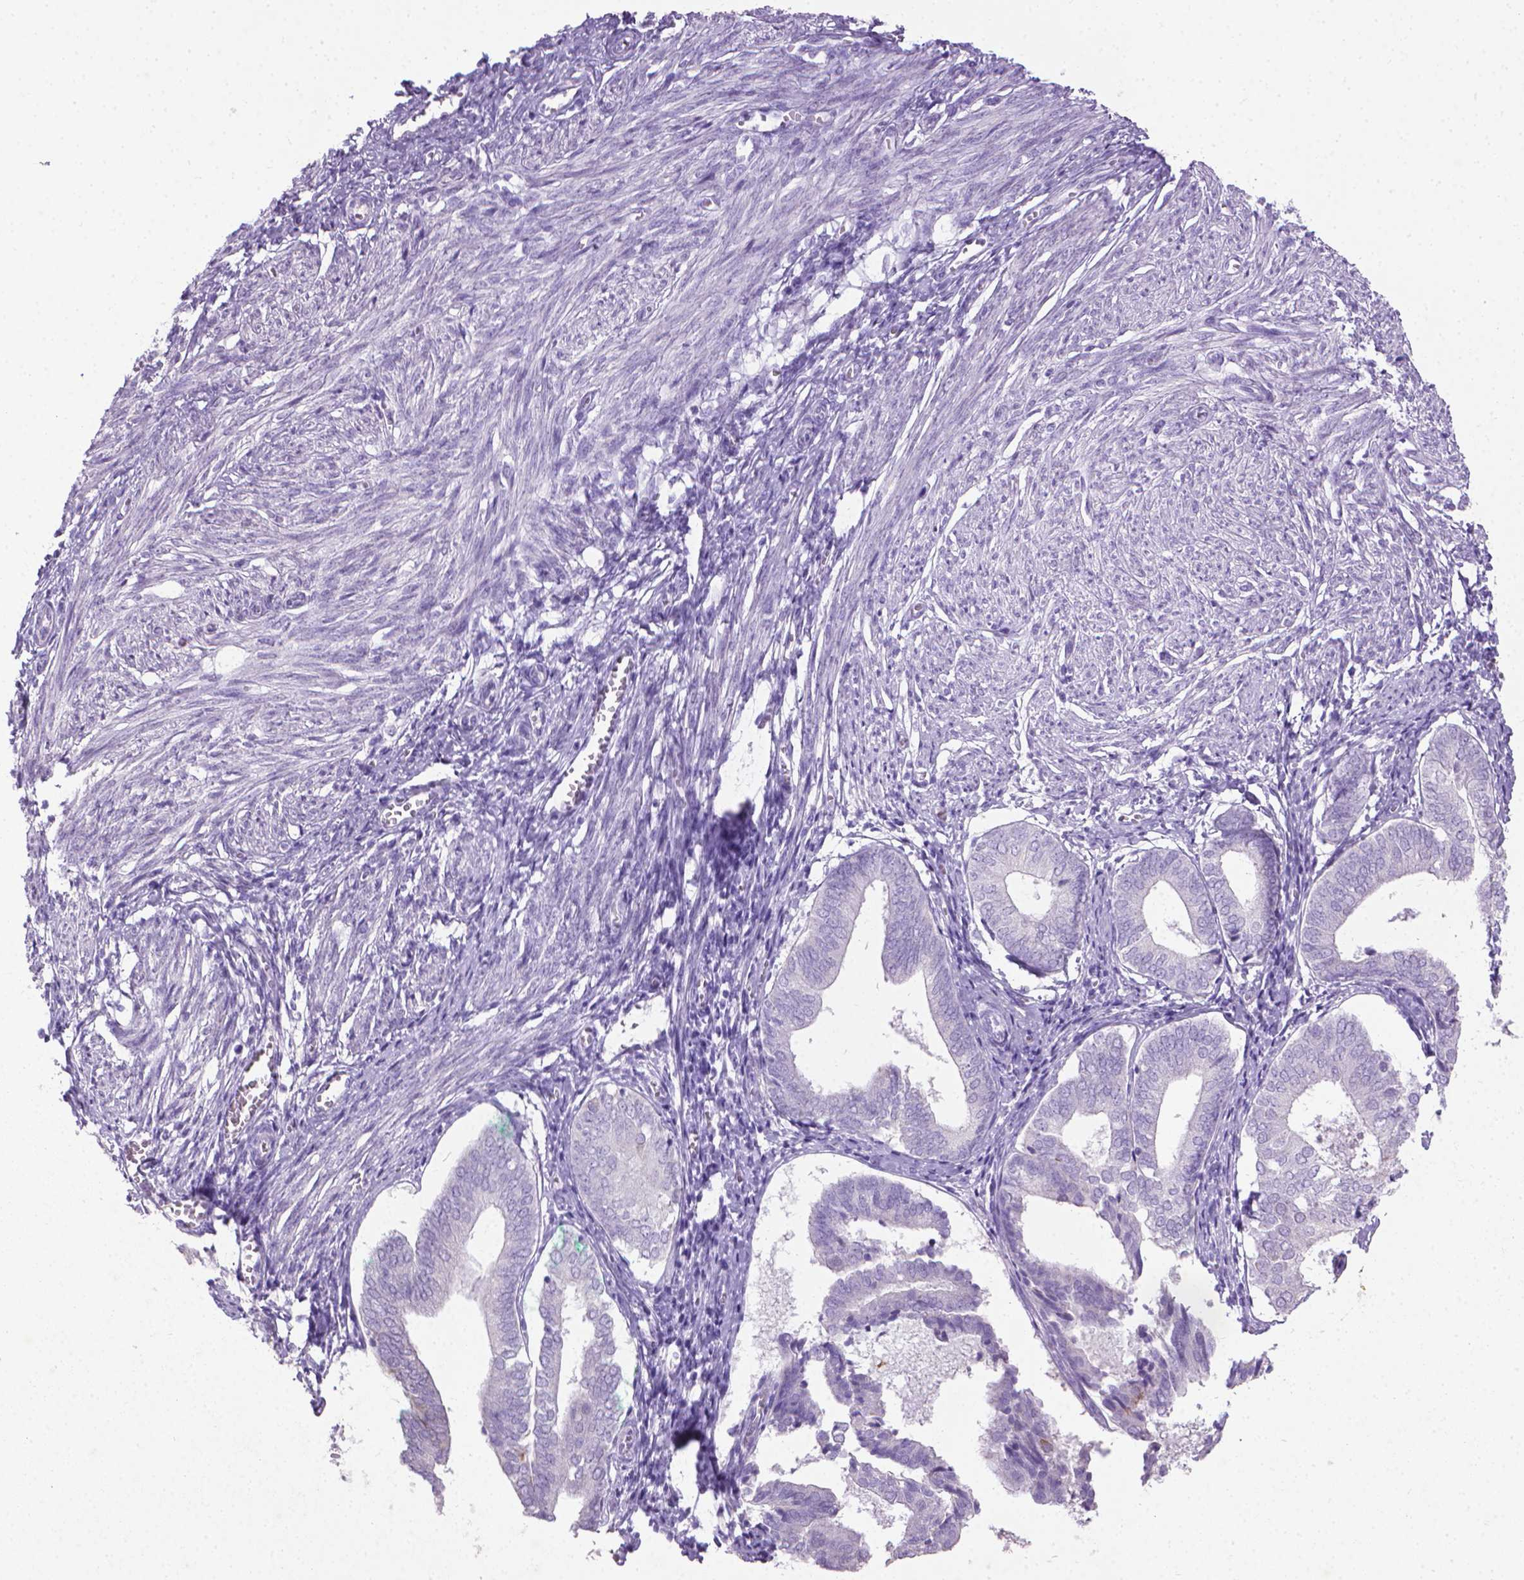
{"staining": {"intensity": "negative", "quantity": "none", "location": "none"}, "tissue": "endometrium", "cell_type": "Cells in endometrial stroma", "image_type": "normal", "snomed": [{"axis": "morphology", "description": "Normal tissue, NOS"}, {"axis": "topography", "description": "Endometrium"}], "caption": "This is an IHC micrograph of normal endometrium. There is no expression in cells in endometrial stroma.", "gene": "KRT5", "patient": {"sex": "female", "age": 50}}